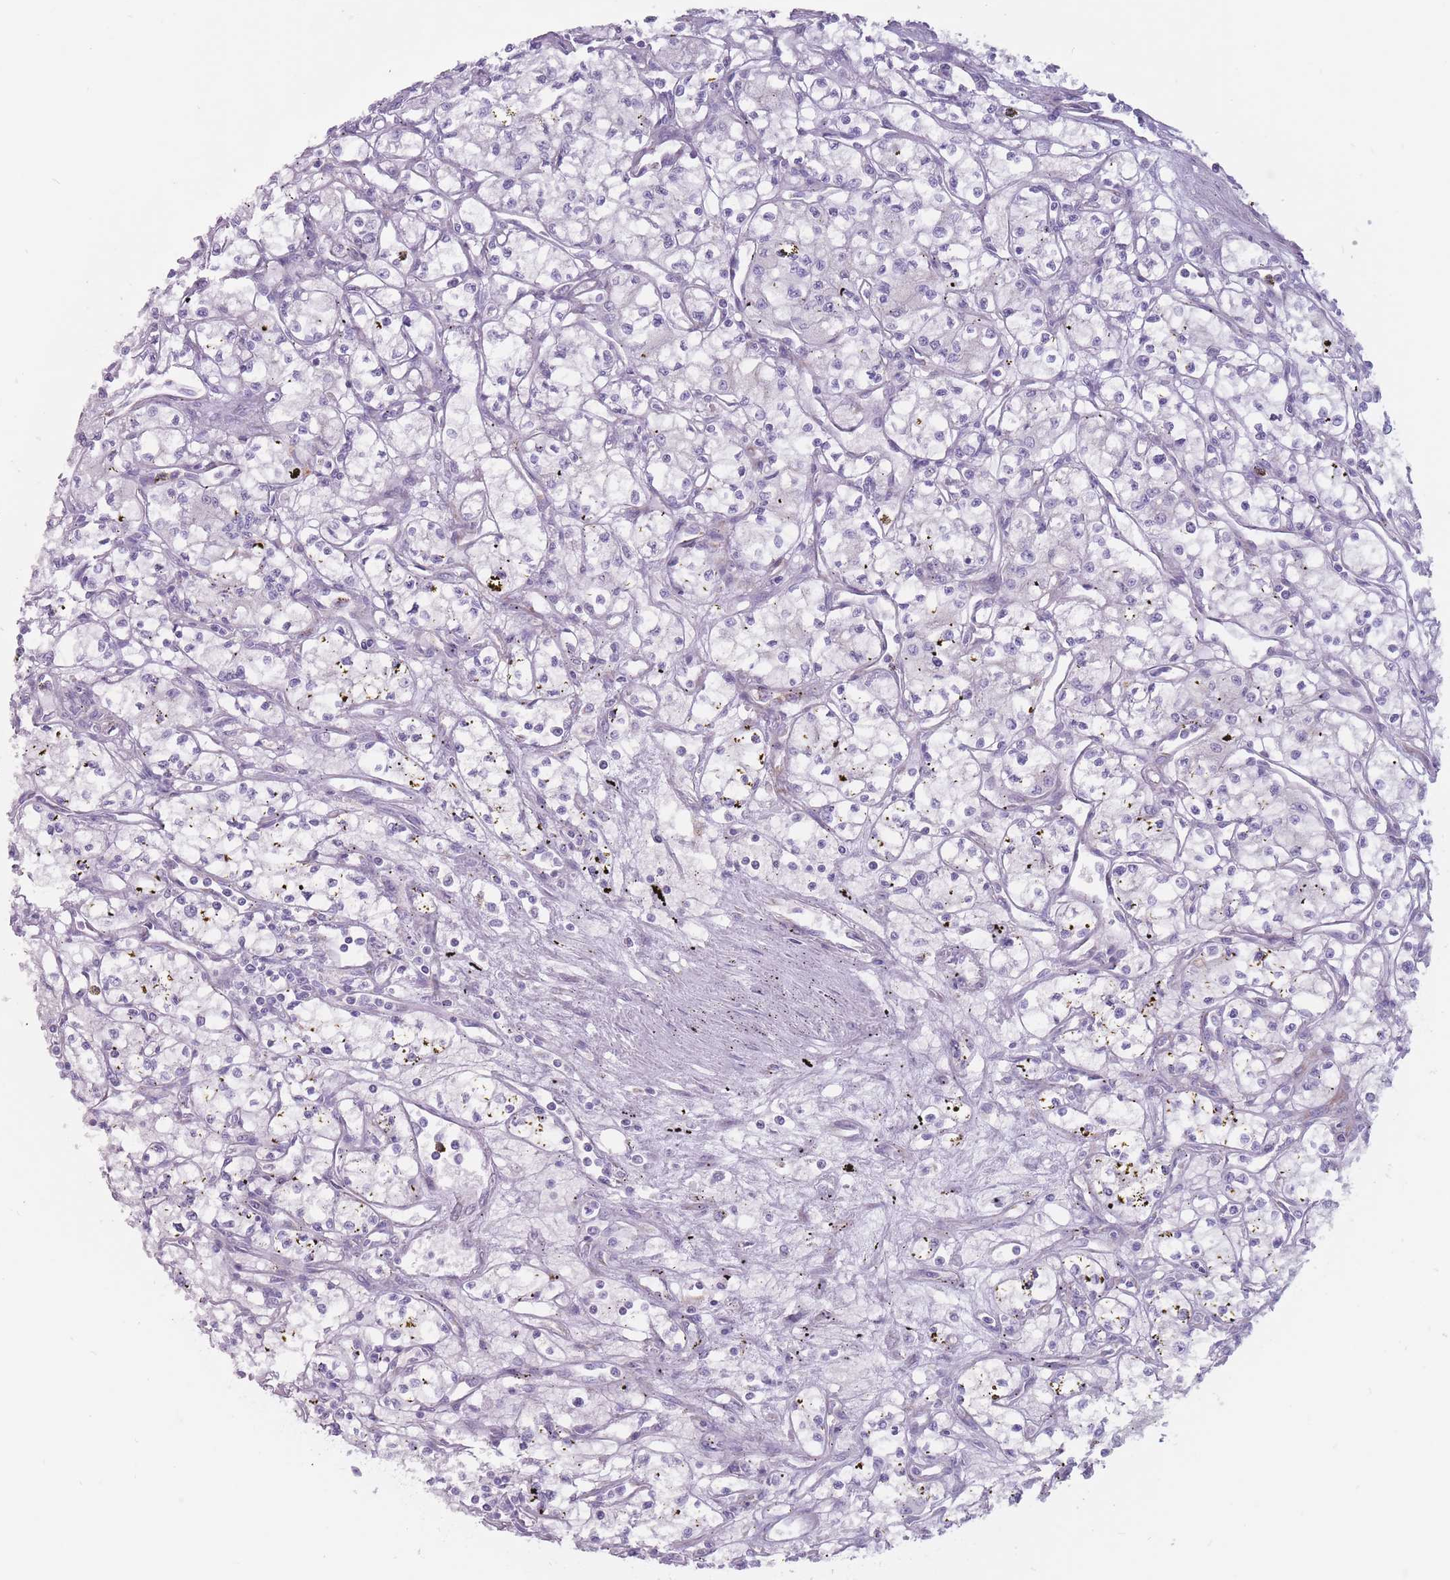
{"staining": {"intensity": "negative", "quantity": "none", "location": "none"}, "tissue": "renal cancer", "cell_type": "Tumor cells", "image_type": "cancer", "snomed": [{"axis": "morphology", "description": "Adenocarcinoma, NOS"}, {"axis": "topography", "description": "Kidney"}], "caption": "This is an immunohistochemistry (IHC) micrograph of human adenocarcinoma (renal). There is no expression in tumor cells.", "gene": "RPL18", "patient": {"sex": "male", "age": 59}}